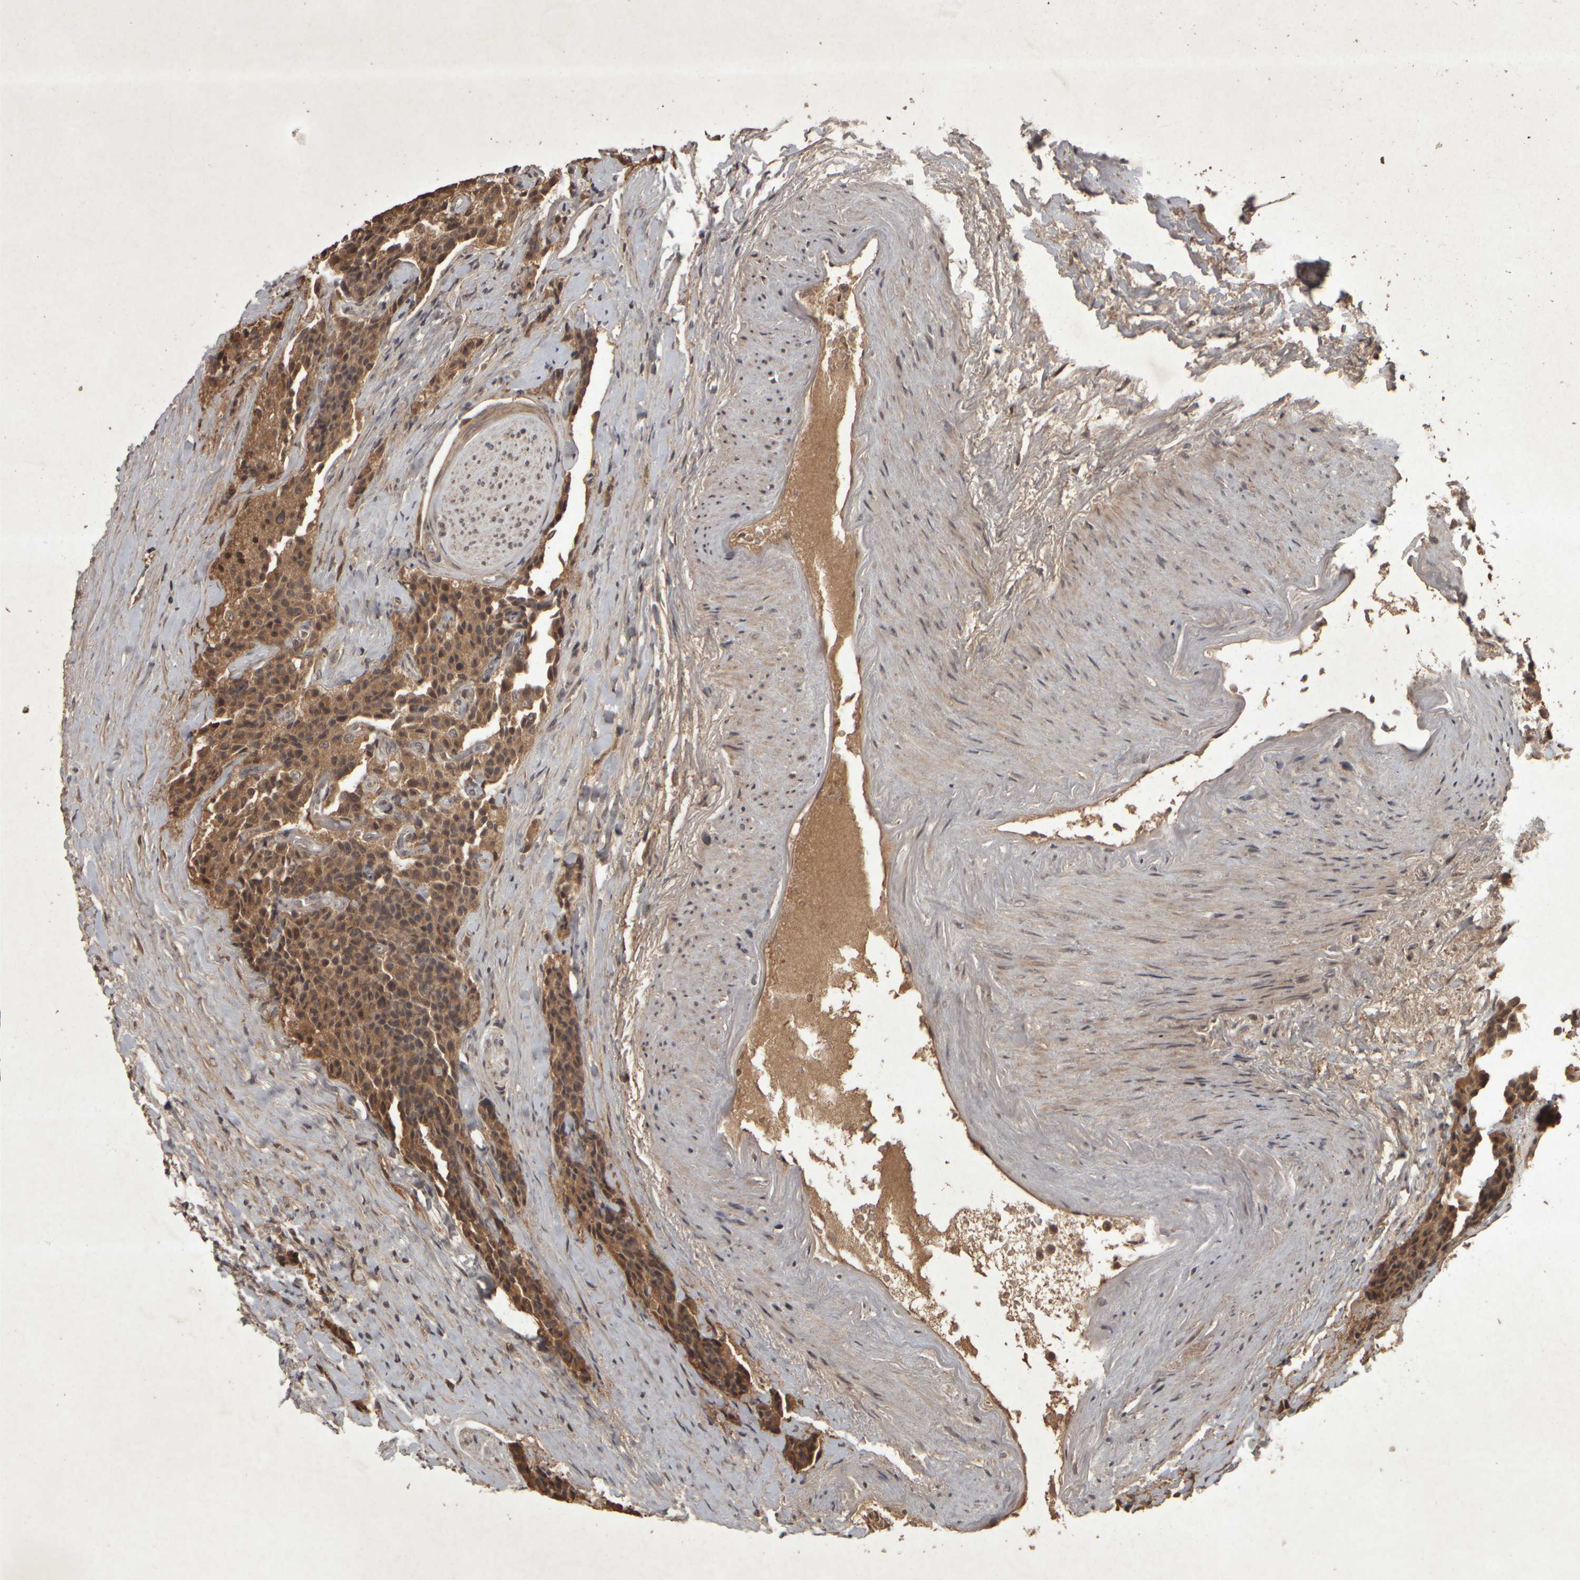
{"staining": {"intensity": "moderate", "quantity": ">75%", "location": "cytoplasmic/membranous"}, "tissue": "carcinoid", "cell_type": "Tumor cells", "image_type": "cancer", "snomed": [{"axis": "morphology", "description": "Carcinoid, malignant, NOS"}, {"axis": "topography", "description": "Colon"}], "caption": "Protein staining of carcinoid tissue demonstrates moderate cytoplasmic/membranous staining in about >75% of tumor cells. The protein of interest is shown in brown color, while the nuclei are stained blue.", "gene": "ACO1", "patient": {"sex": "female", "age": 61}}